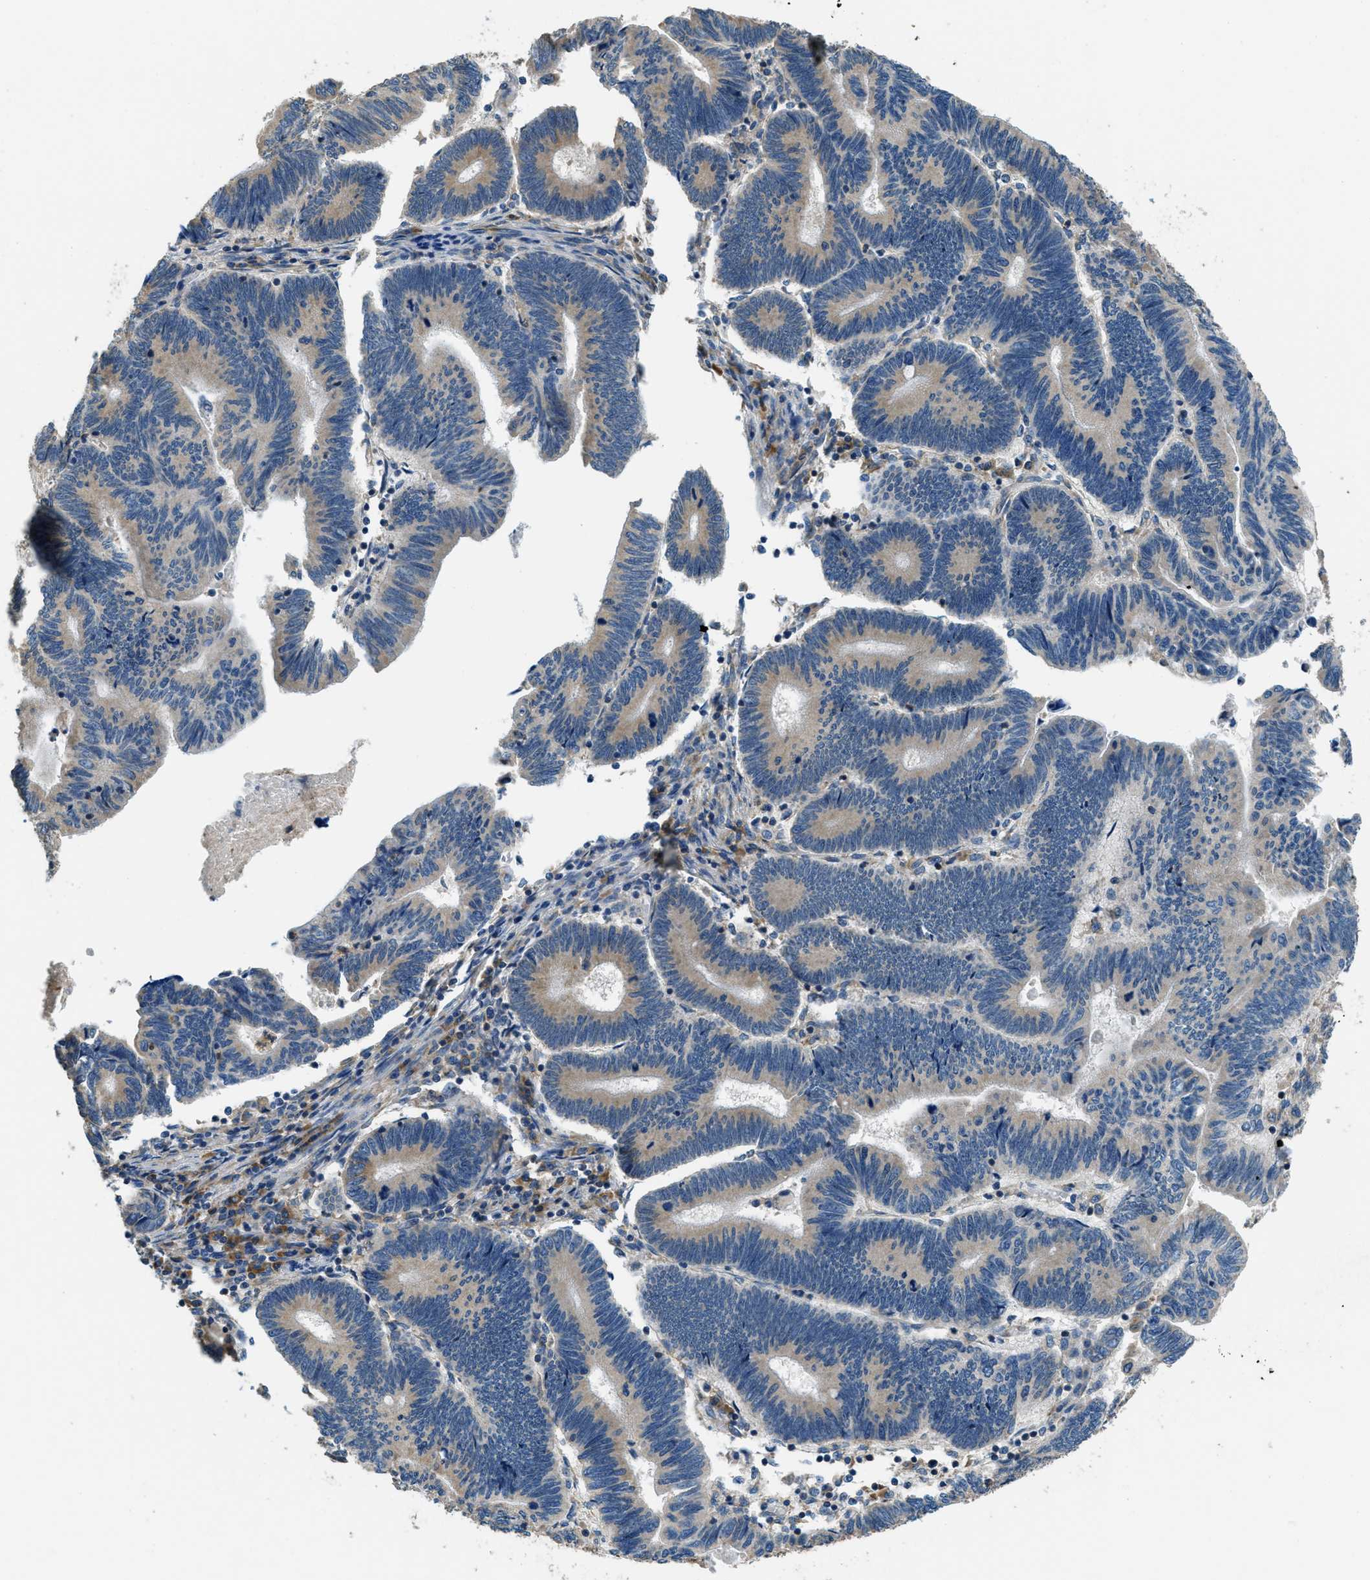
{"staining": {"intensity": "weak", "quantity": ">75%", "location": "cytoplasmic/membranous"}, "tissue": "pancreatic cancer", "cell_type": "Tumor cells", "image_type": "cancer", "snomed": [{"axis": "morphology", "description": "Adenocarcinoma, NOS"}, {"axis": "topography", "description": "Pancreas"}], "caption": "Protein expression analysis of pancreatic adenocarcinoma displays weak cytoplasmic/membranous positivity in about >75% of tumor cells. The protein is stained brown, and the nuclei are stained in blue (DAB (3,3'-diaminobenzidine) IHC with brightfield microscopy, high magnification).", "gene": "GIMAP8", "patient": {"sex": "female", "age": 70}}